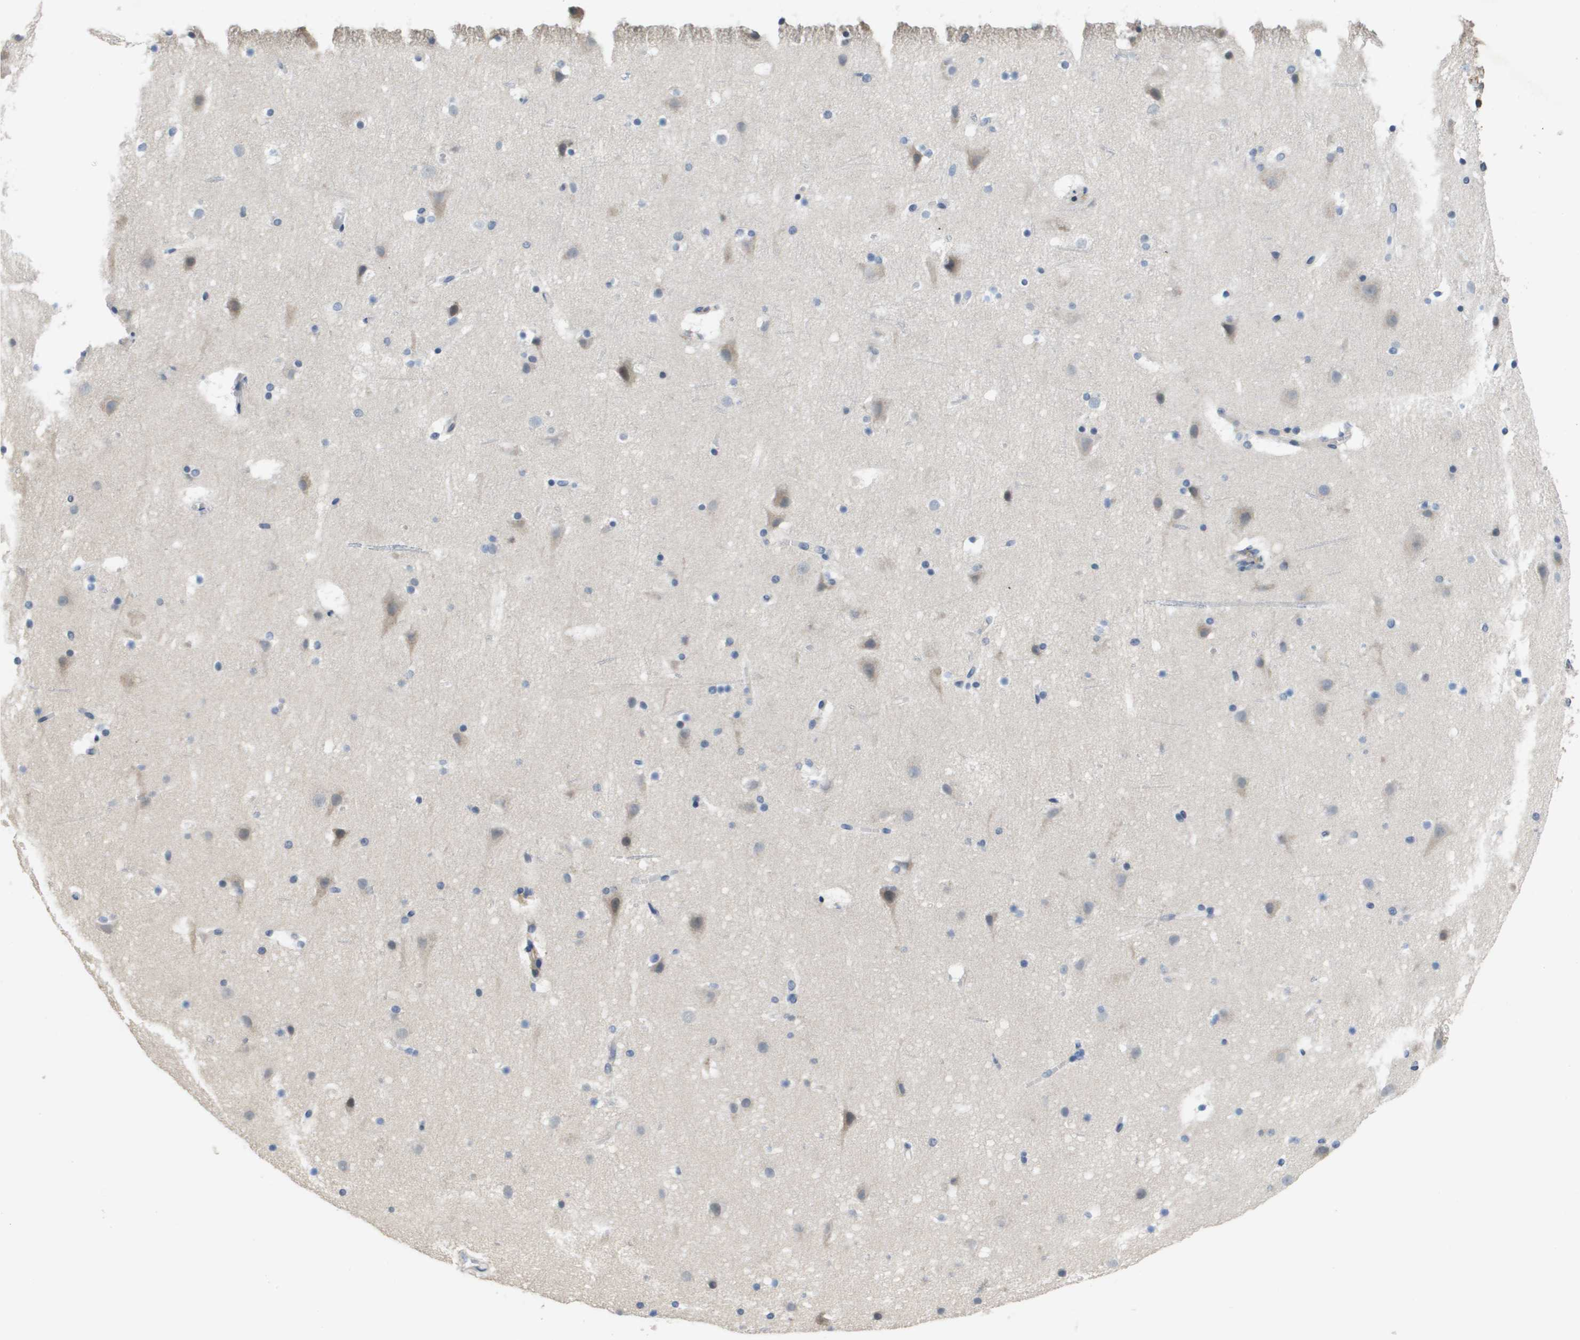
{"staining": {"intensity": "weak", "quantity": ">75%", "location": "cytoplasmic/membranous"}, "tissue": "cerebral cortex", "cell_type": "Endothelial cells", "image_type": "normal", "snomed": [{"axis": "morphology", "description": "Normal tissue, NOS"}, {"axis": "topography", "description": "Cerebral cortex"}], "caption": "IHC (DAB) staining of normal cerebral cortex exhibits weak cytoplasmic/membranous protein positivity in approximately >75% of endothelial cells.", "gene": "CAPN11", "patient": {"sex": "male", "age": 45}}